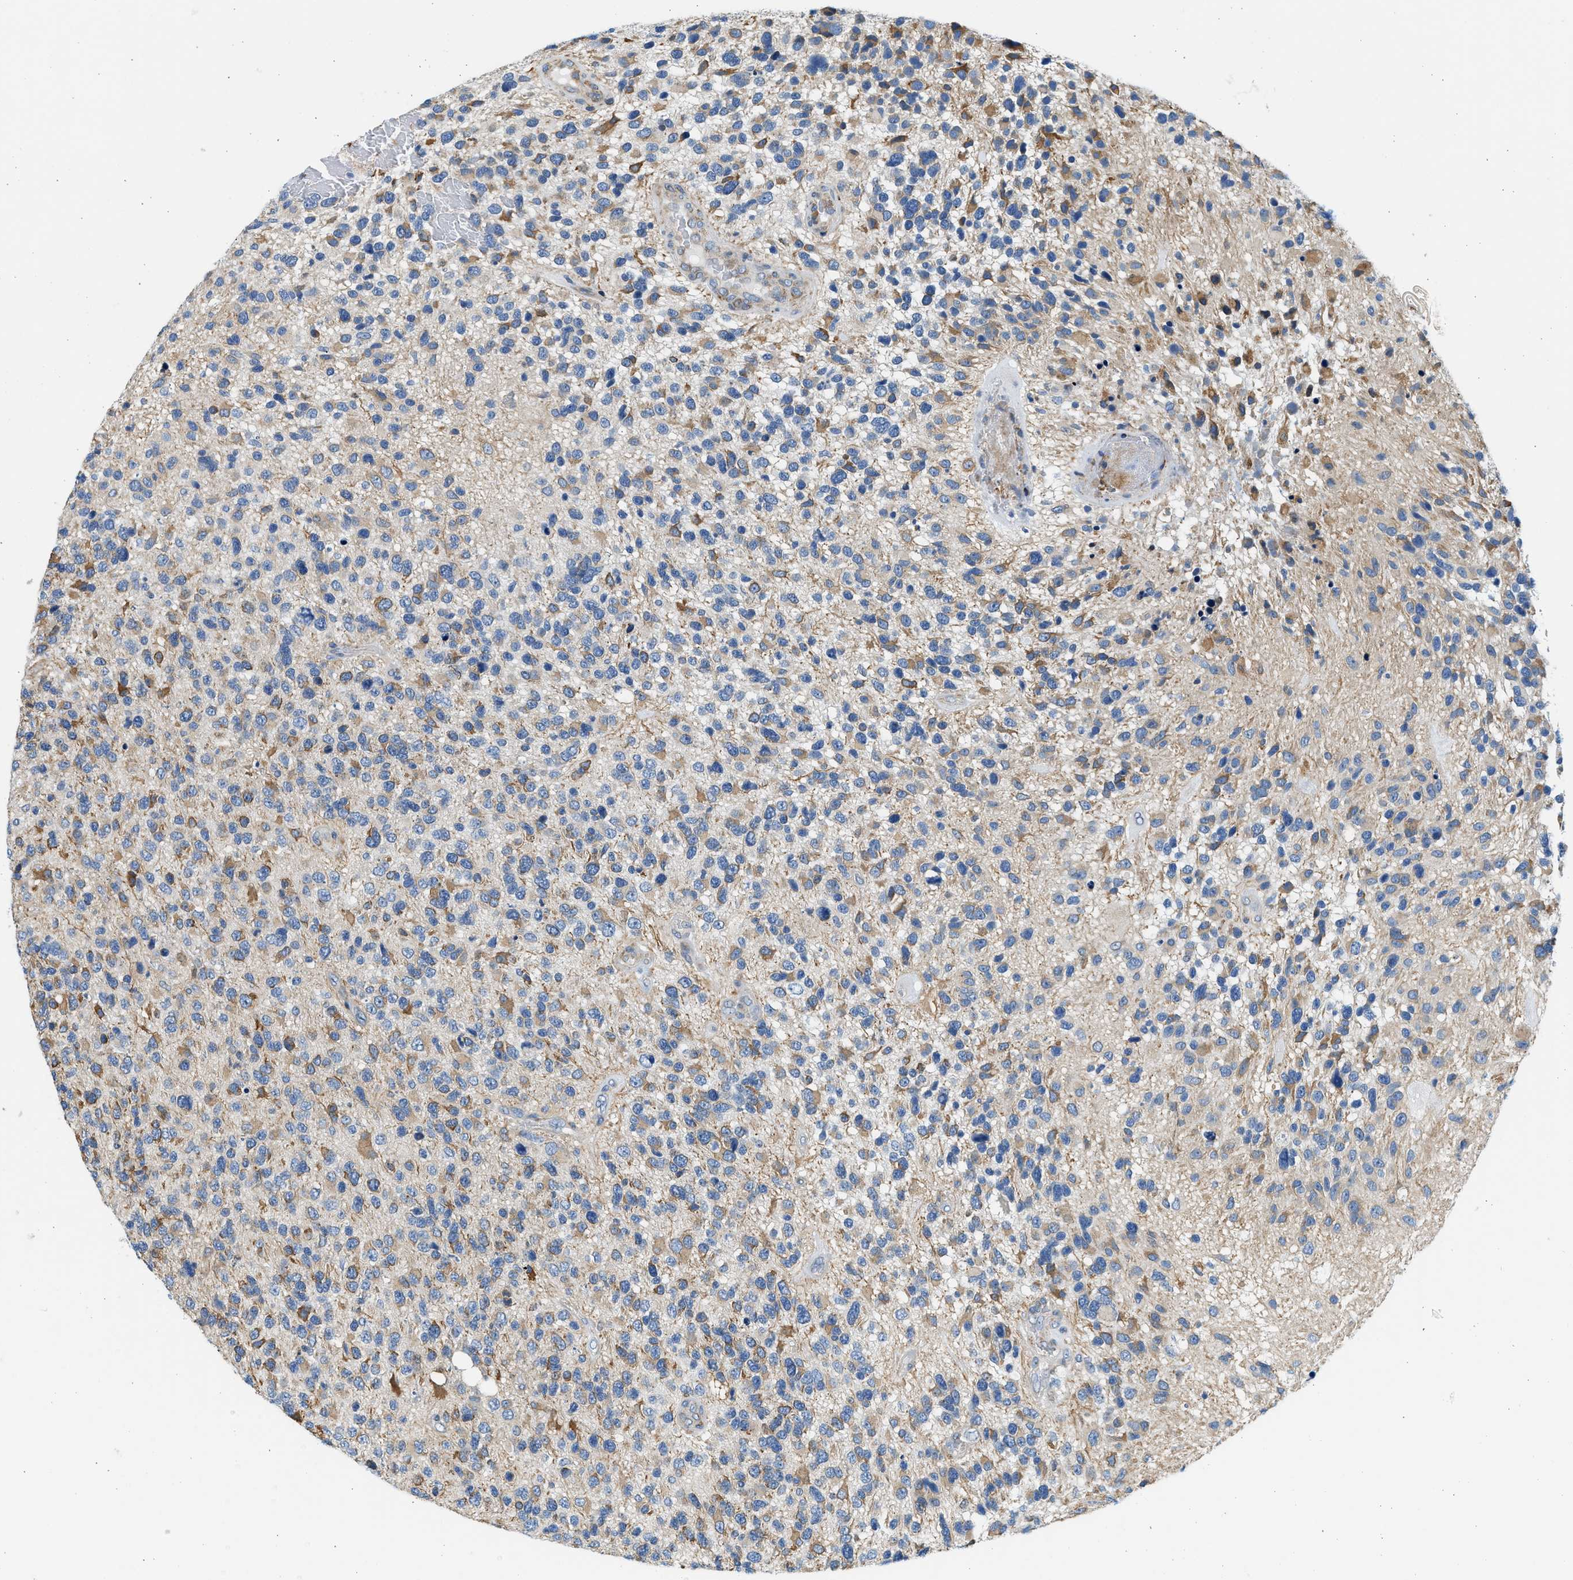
{"staining": {"intensity": "moderate", "quantity": "25%-75%", "location": "cytoplasmic/membranous"}, "tissue": "glioma", "cell_type": "Tumor cells", "image_type": "cancer", "snomed": [{"axis": "morphology", "description": "Glioma, malignant, High grade"}, {"axis": "topography", "description": "Brain"}], "caption": "Tumor cells show moderate cytoplasmic/membranous staining in about 25%-75% of cells in glioma.", "gene": "CNTN6", "patient": {"sex": "female", "age": 58}}